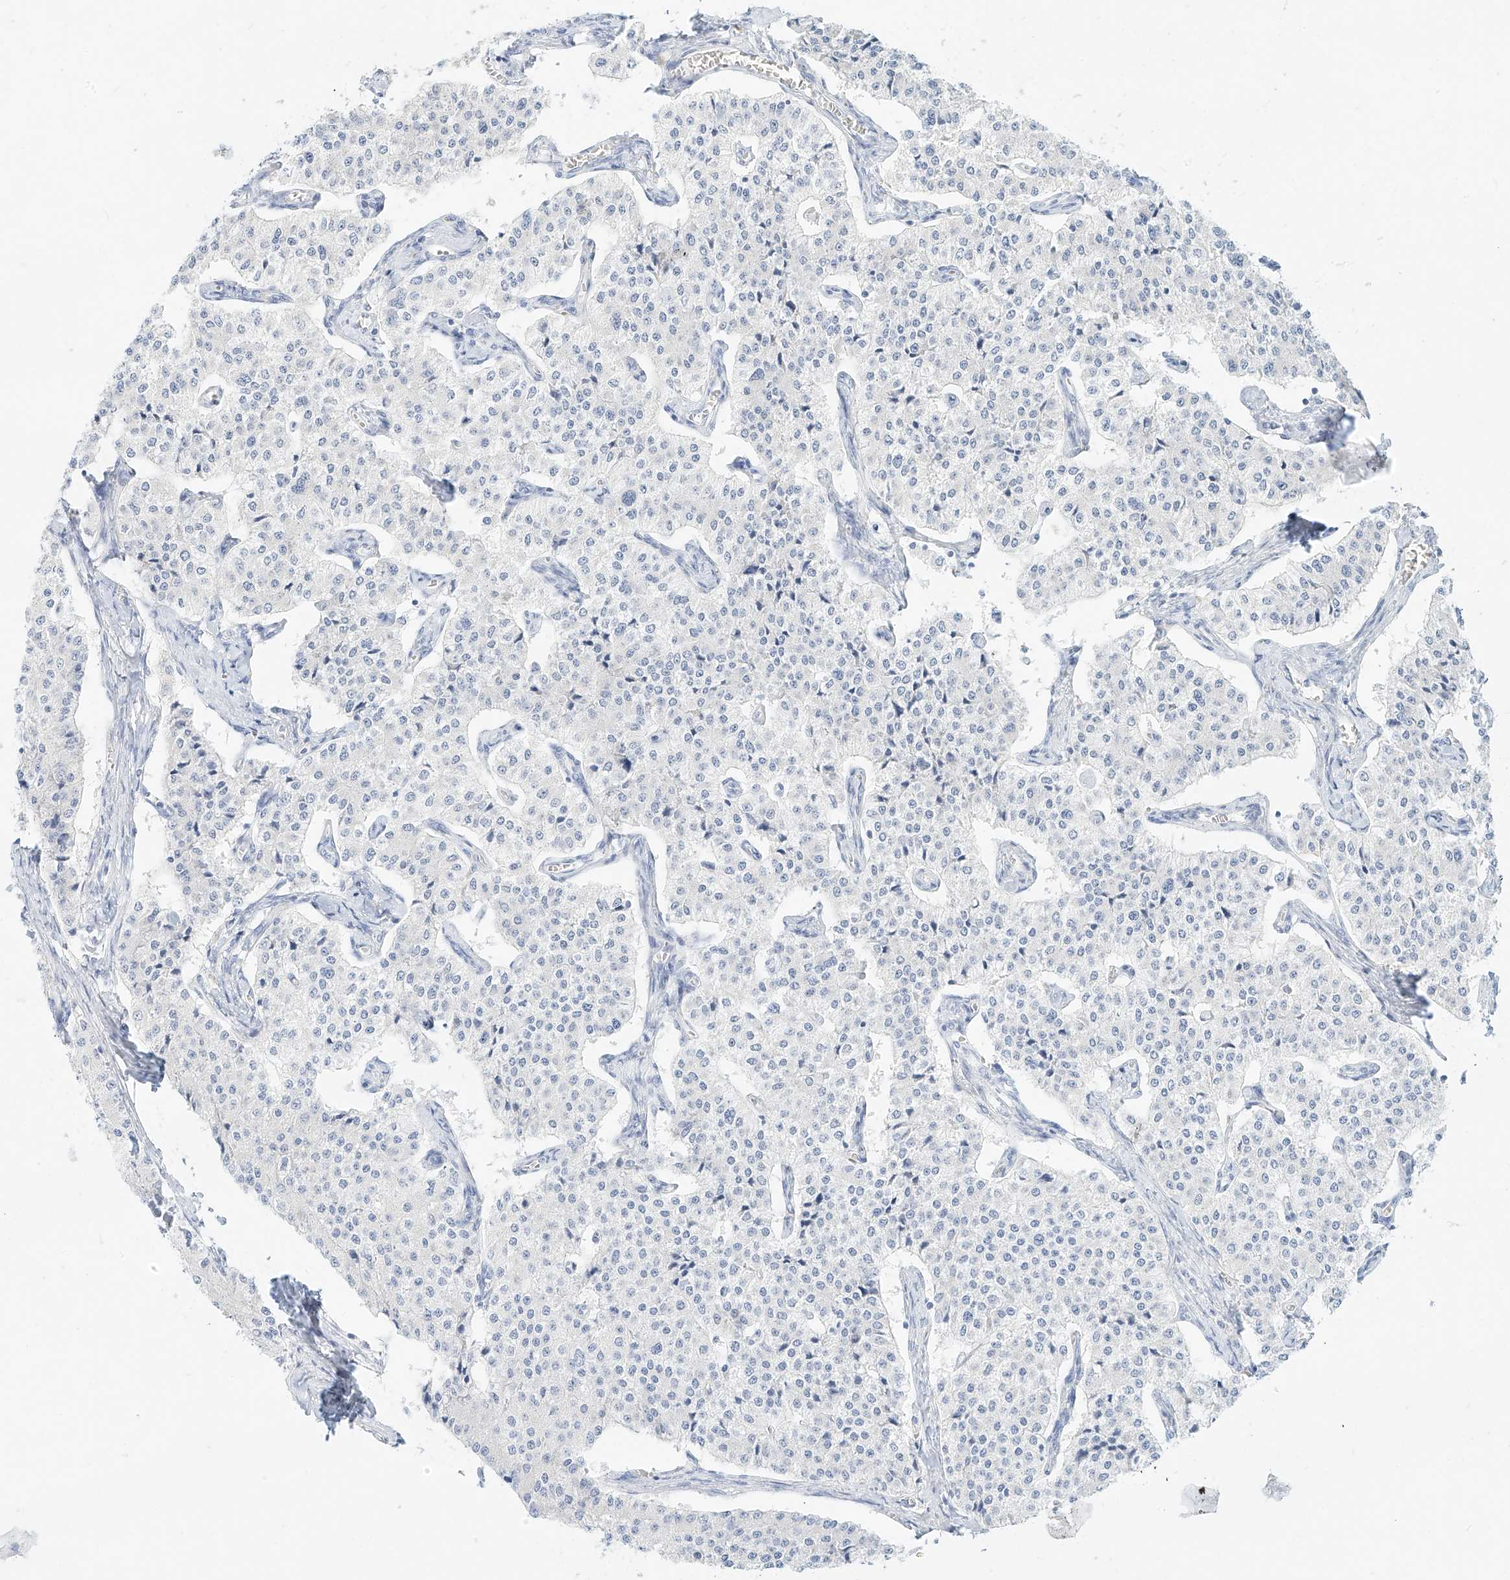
{"staining": {"intensity": "negative", "quantity": "none", "location": "none"}, "tissue": "carcinoid", "cell_type": "Tumor cells", "image_type": "cancer", "snomed": [{"axis": "morphology", "description": "Carcinoid, malignant, NOS"}, {"axis": "topography", "description": "Colon"}], "caption": "Carcinoid (malignant) was stained to show a protein in brown. There is no significant expression in tumor cells.", "gene": "ST3GAL5", "patient": {"sex": "female", "age": 52}}